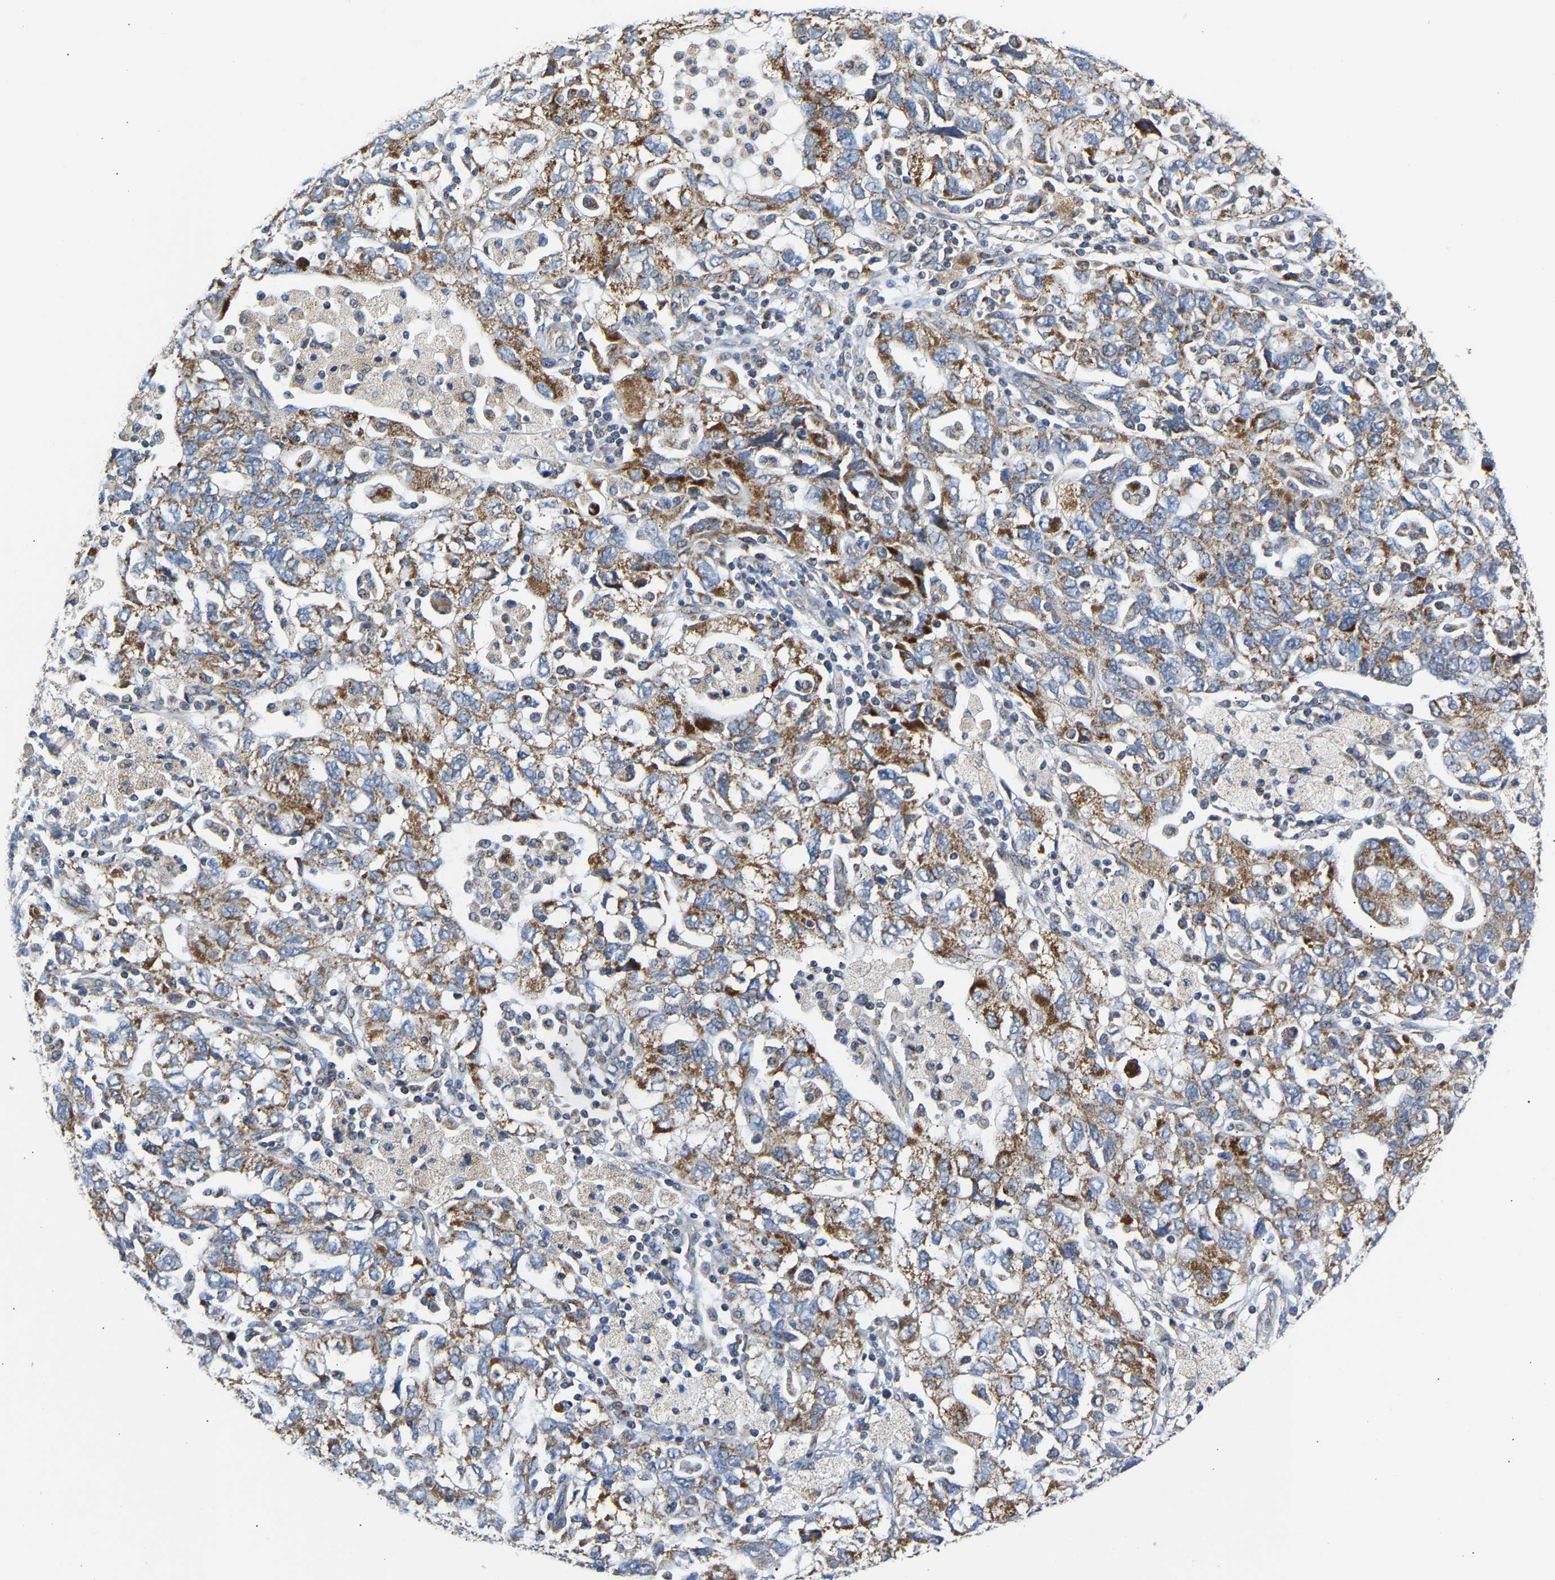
{"staining": {"intensity": "moderate", "quantity": ">75%", "location": "cytoplasmic/membranous"}, "tissue": "ovarian cancer", "cell_type": "Tumor cells", "image_type": "cancer", "snomed": [{"axis": "morphology", "description": "Carcinoma, NOS"}, {"axis": "morphology", "description": "Cystadenocarcinoma, serous, NOS"}, {"axis": "topography", "description": "Ovary"}], "caption": "Ovarian cancer (serous cystadenocarcinoma) stained for a protein reveals moderate cytoplasmic/membranous positivity in tumor cells.", "gene": "TMEM168", "patient": {"sex": "female", "age": 69}}